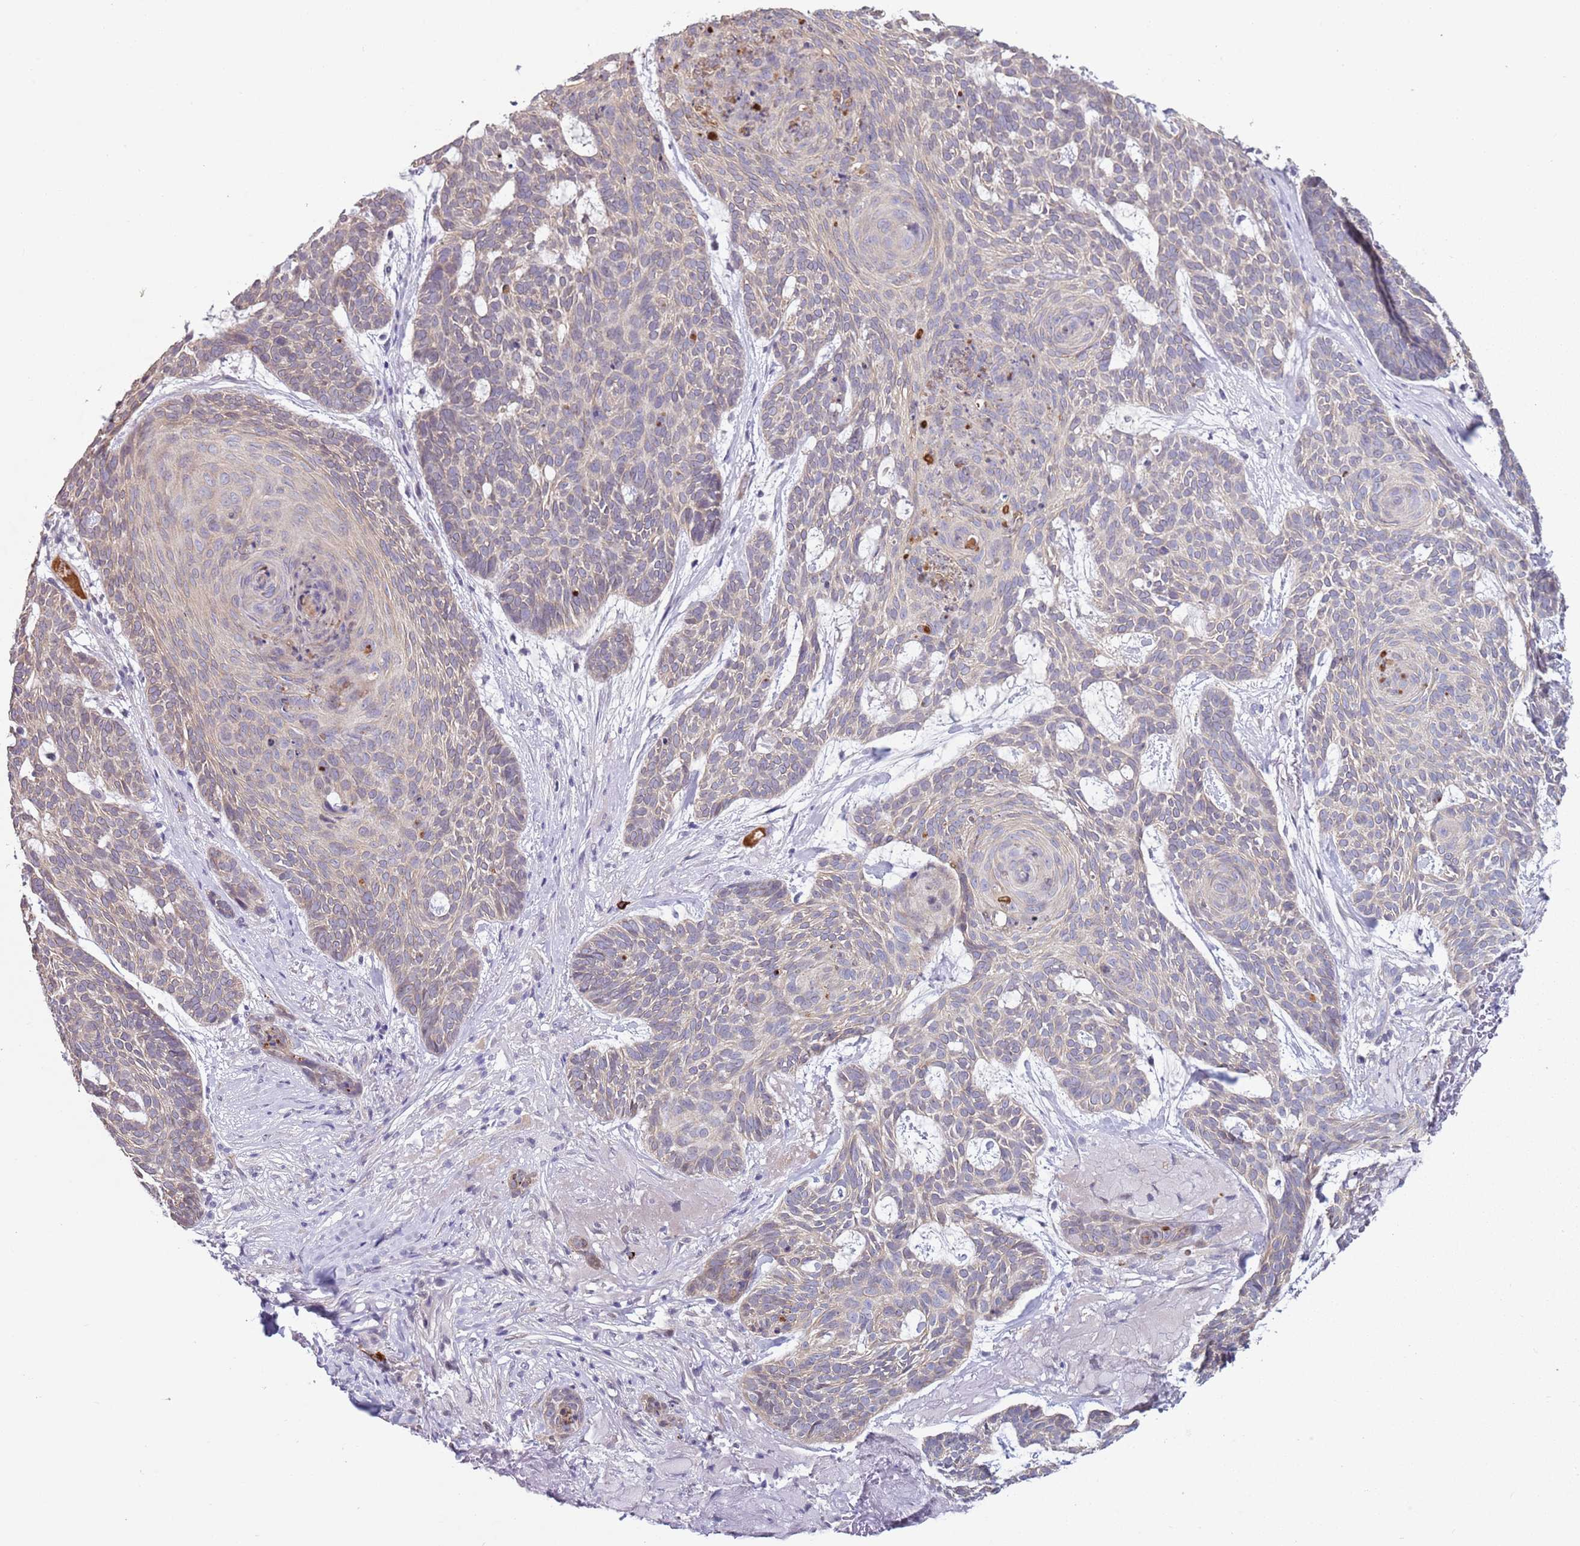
{"staining": {"intensity": "negative", "quantity": "none", "location": "none"}, "tissue": "skin cancer", "cell_type": "Tumor cells", "image_type": "cancer", "snomed": [{"axis": "morphology", "description": "Basal cell carcinoma"}, {"axis": "topography", "description": "Skin"}], "caption": "Skin cancer was stained to show a protein in brown. There is no significant expression in tumor cells.", "gene": "NPAP1", "patient": {"sex": "female", "age": 89}}